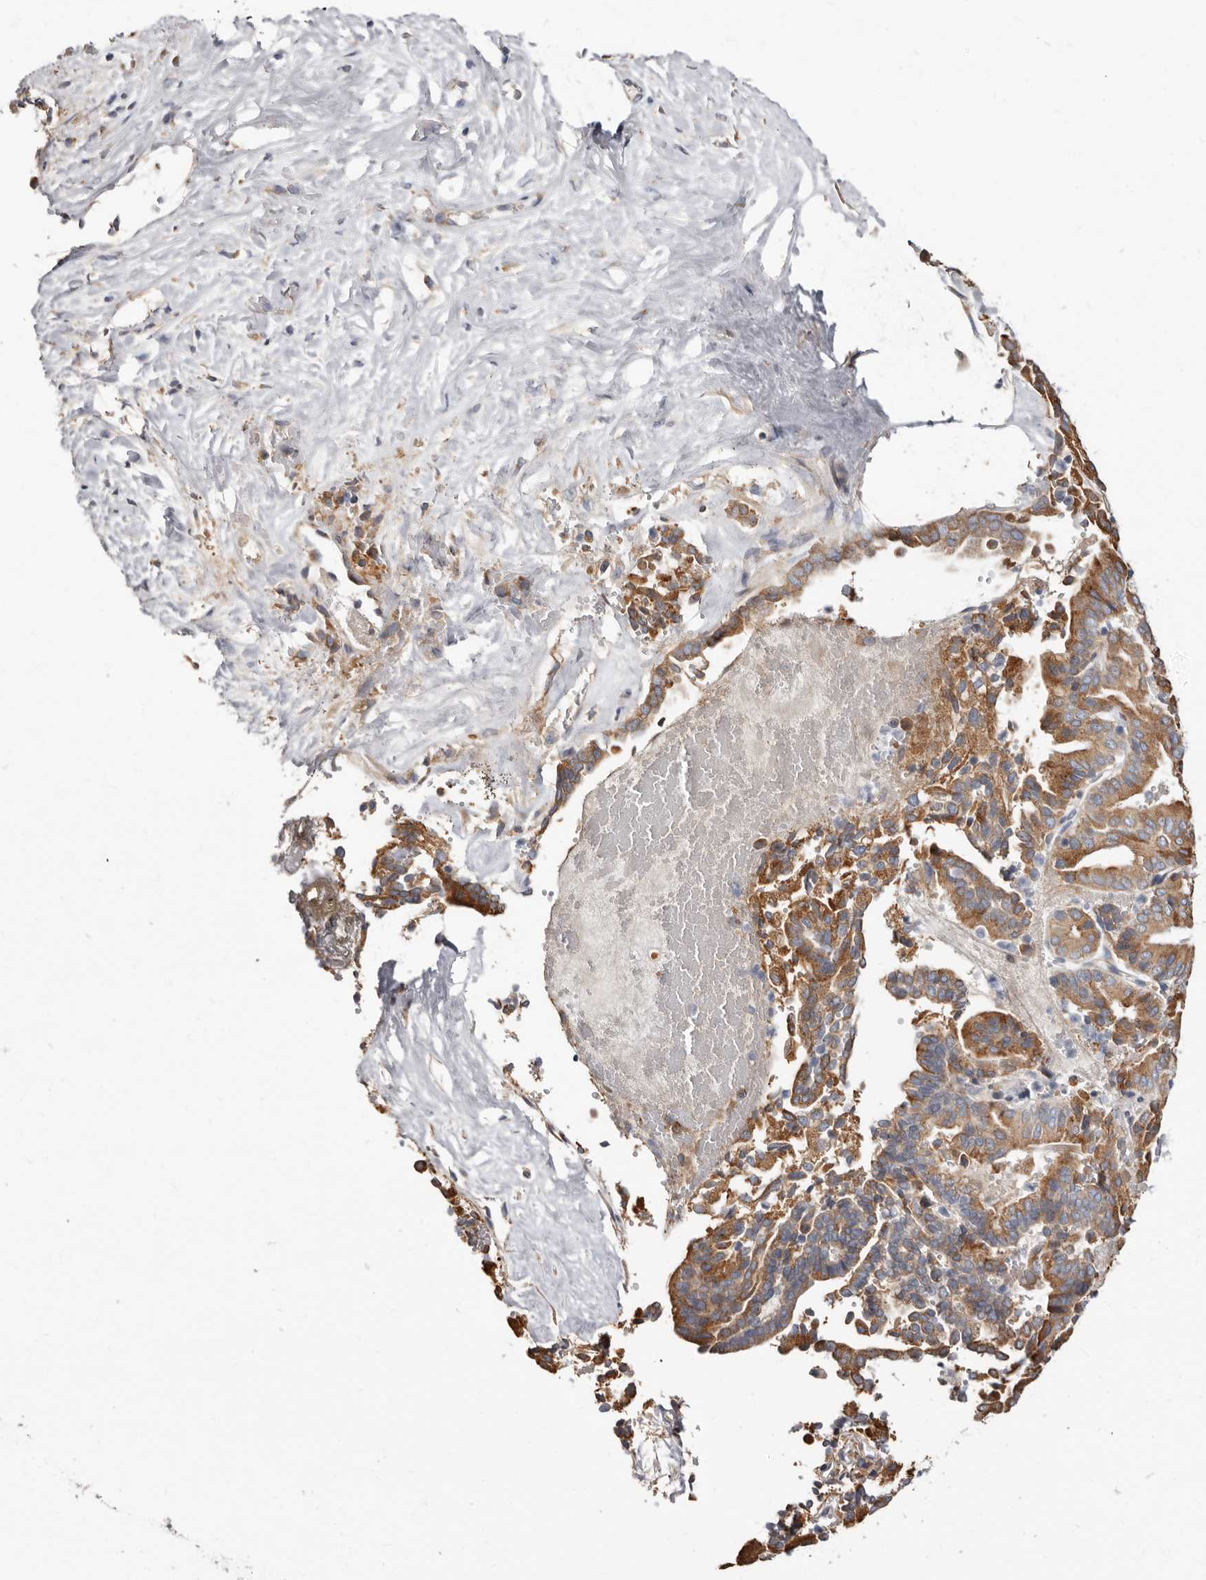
{"staining": {"intensity": "moderate", "quantity": ">75%", "location": "cytoplasmic/membranous"}, "tissue": "liver cancer", "cell_type": "Tumor cells", "image_type": "cancer", "snomed": [{"axis": "morphology", "description": "Cholangiocarcinoma"}, {"axis": "topography", "description": "Liver"}], "caption": "Approximately >75% of tumor cells in human cholangiocarcinoma (liver) reveal moderate cytoplasmic/membranous protein expression as visualized by brown immunohistochemical staining.", "gene": "ASIC5", "patient": {"sex": "female", "age": 75}}